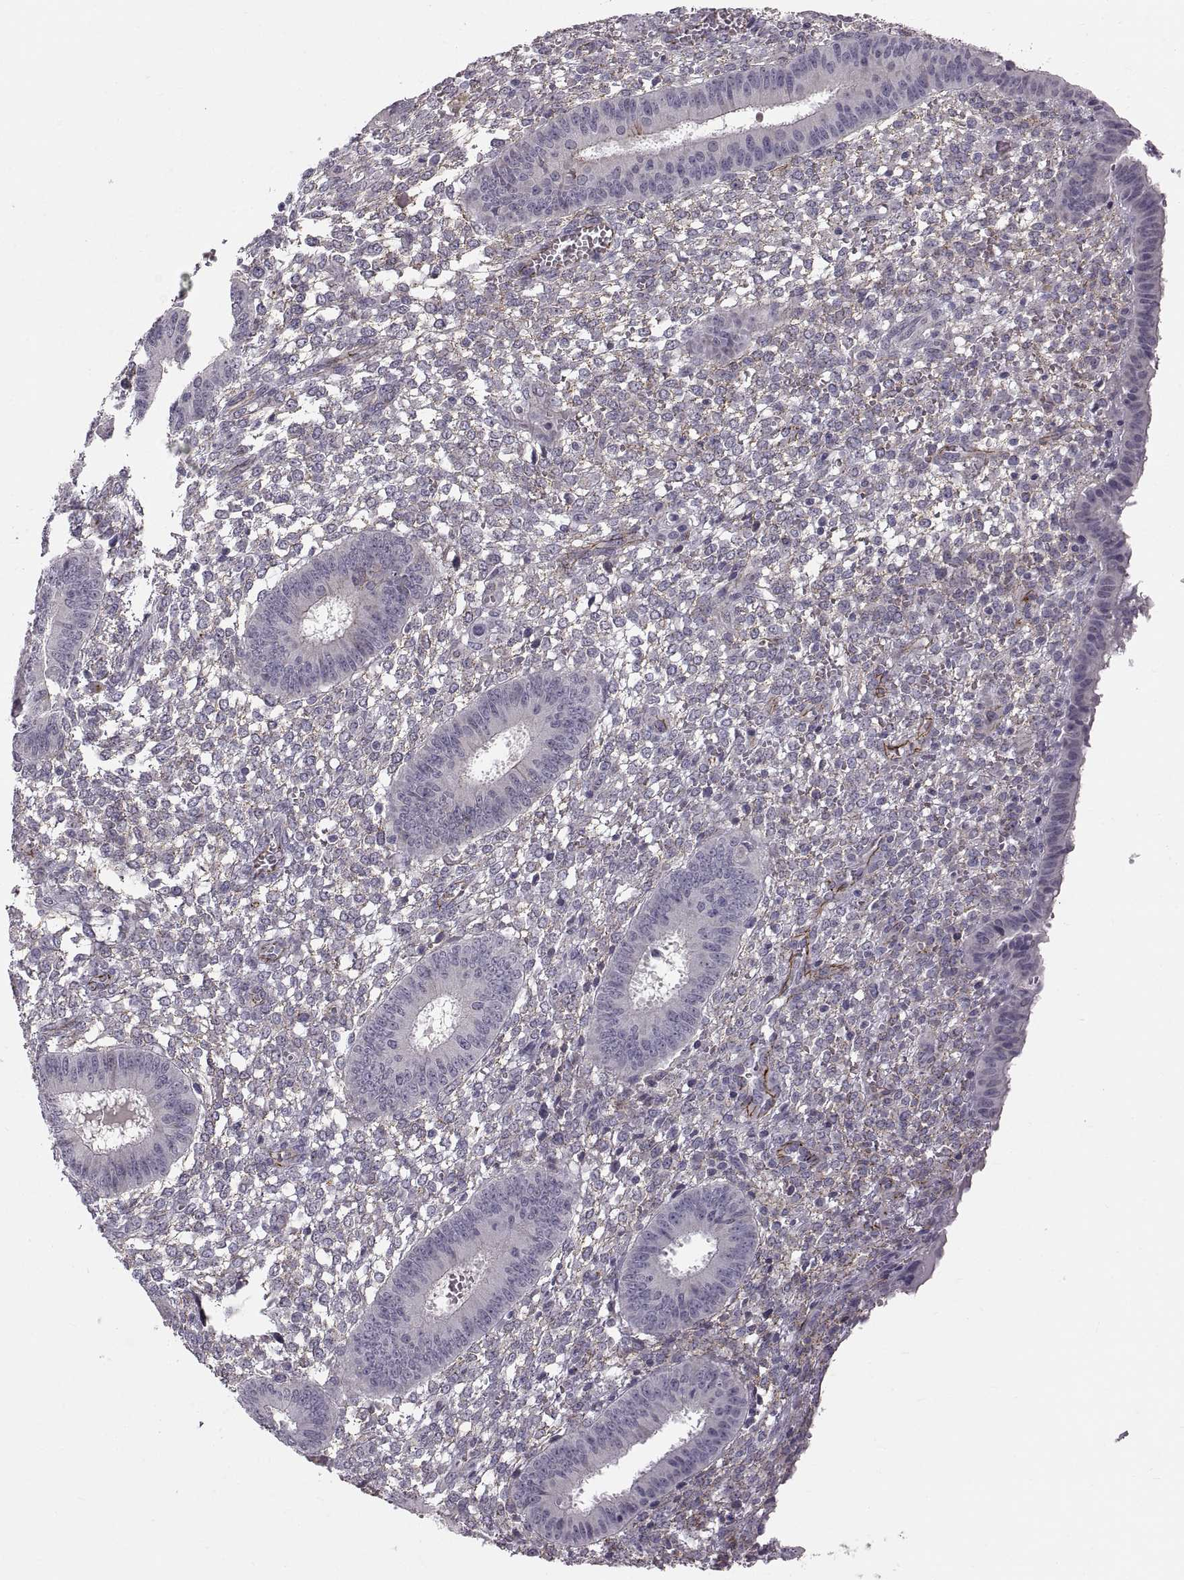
{"staining": {"intensity": "moderate", "quantity": "25%-75%", "location": "cytoplasmic/membranous"}, "tissue": "endometrium", "cell_type": "Cells in endometrial stroma", "image_type": "normal", "snomed": [{"axis": "morphology", "description": "Normal tissue, NOS"}, {"axis": "topography", "description": "Endometrium"}], "caption": "Immunohistochemical staining of normal human endometrium exhibits medium levels of moderate cytoplasmic/membranous expression in about 25%-75% of cells in endometrial stroma.", "gene": "CDH2", "patient": {"sex": "female", "age": 42}}